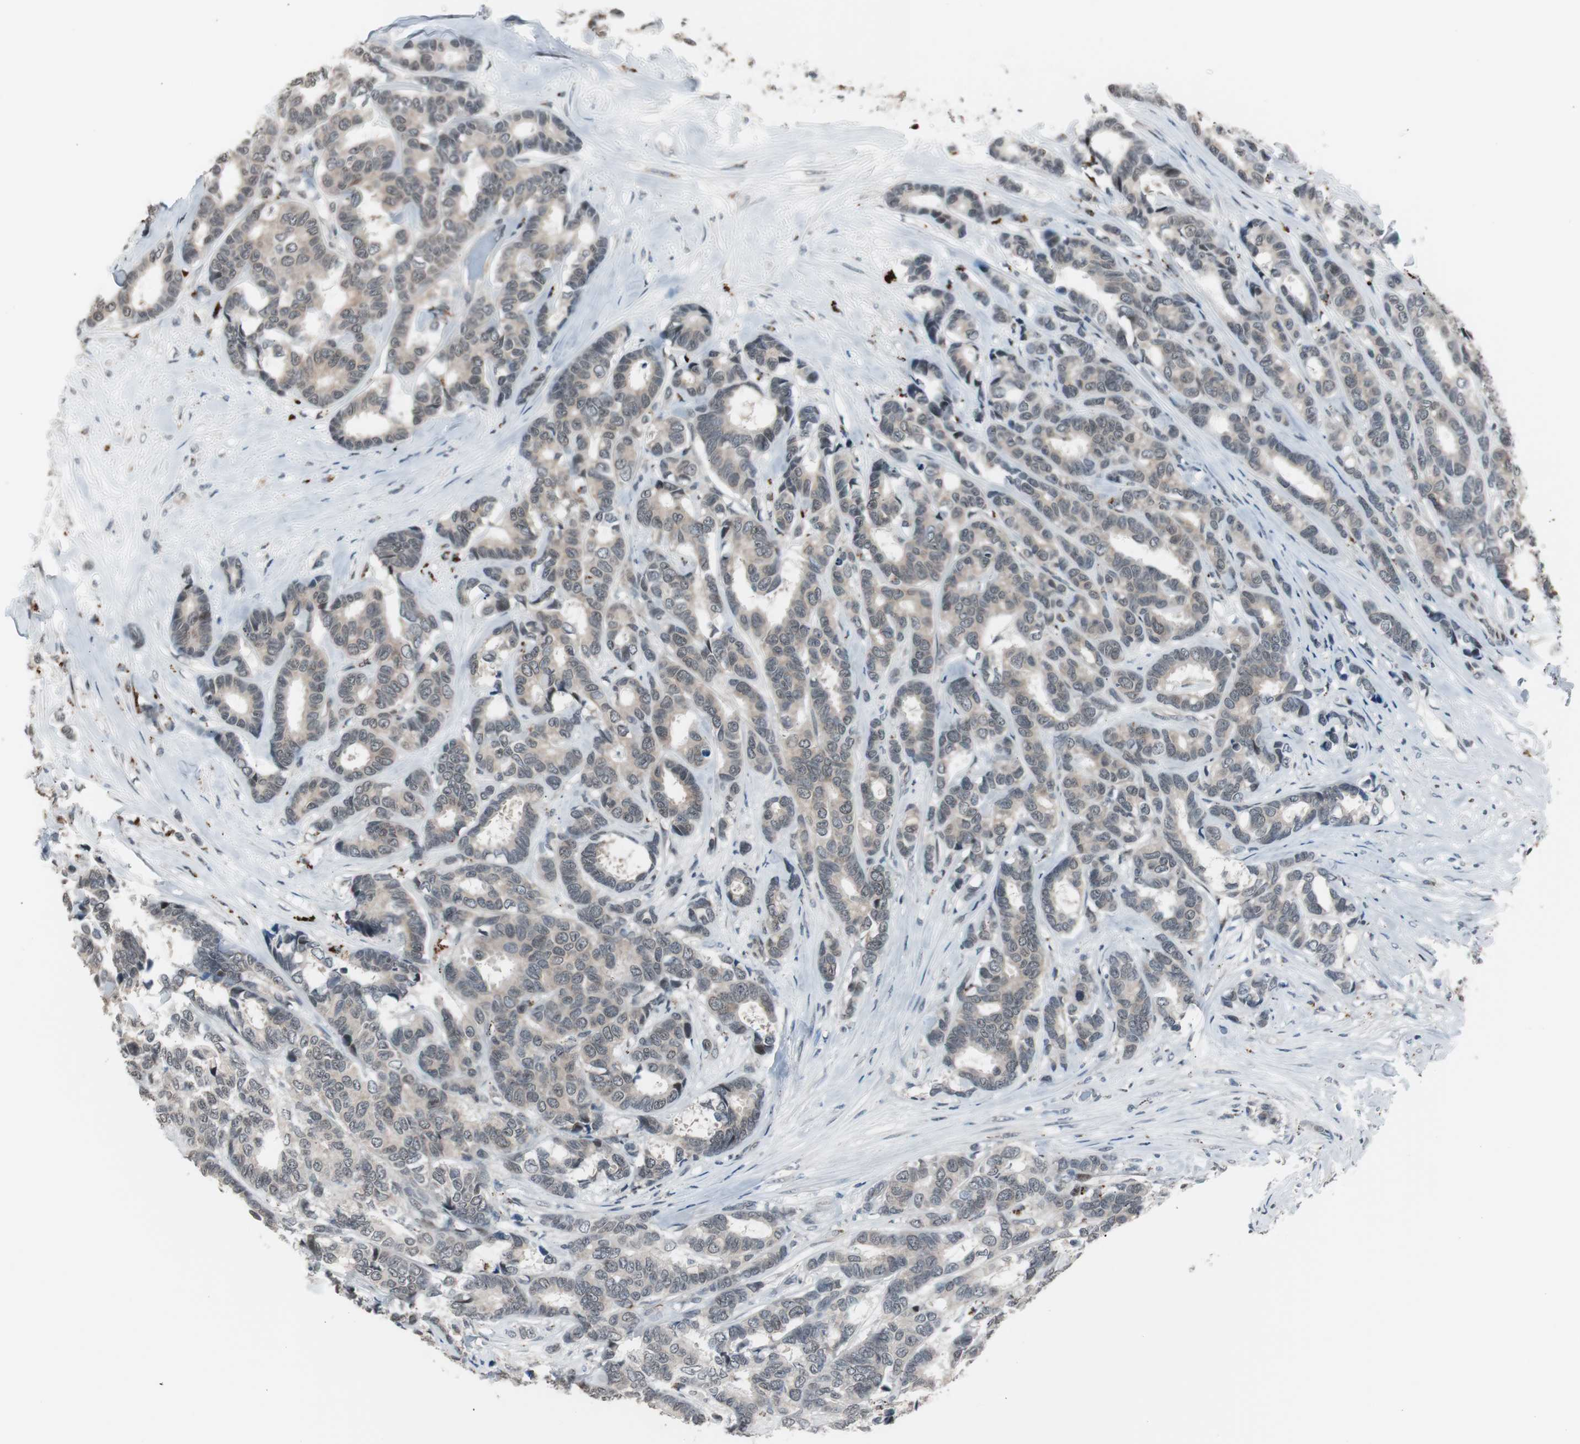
{"staining": {"intensity": "weak", "quantity": "25%-75%", "location": "cytoplasmic/membranous"}, "tissue": "breast cancer", "cell_type": "Tumor cells", "image_type": "cancer", "snomed": [{"axis": "morphology", "description": "Duct carcinoma"}, {"axis": "topography", "description": "Breast"}], "caption": "A high-resolution micrograph shows immunohistochemistry (IHC) staining of breast cancer, which reveals weak cytoplasmic/membranous positivity in approximately 25%-75% of tumor cells.", "gene": "BOLA1", "patient": {"sex": "female", "age": 87}}